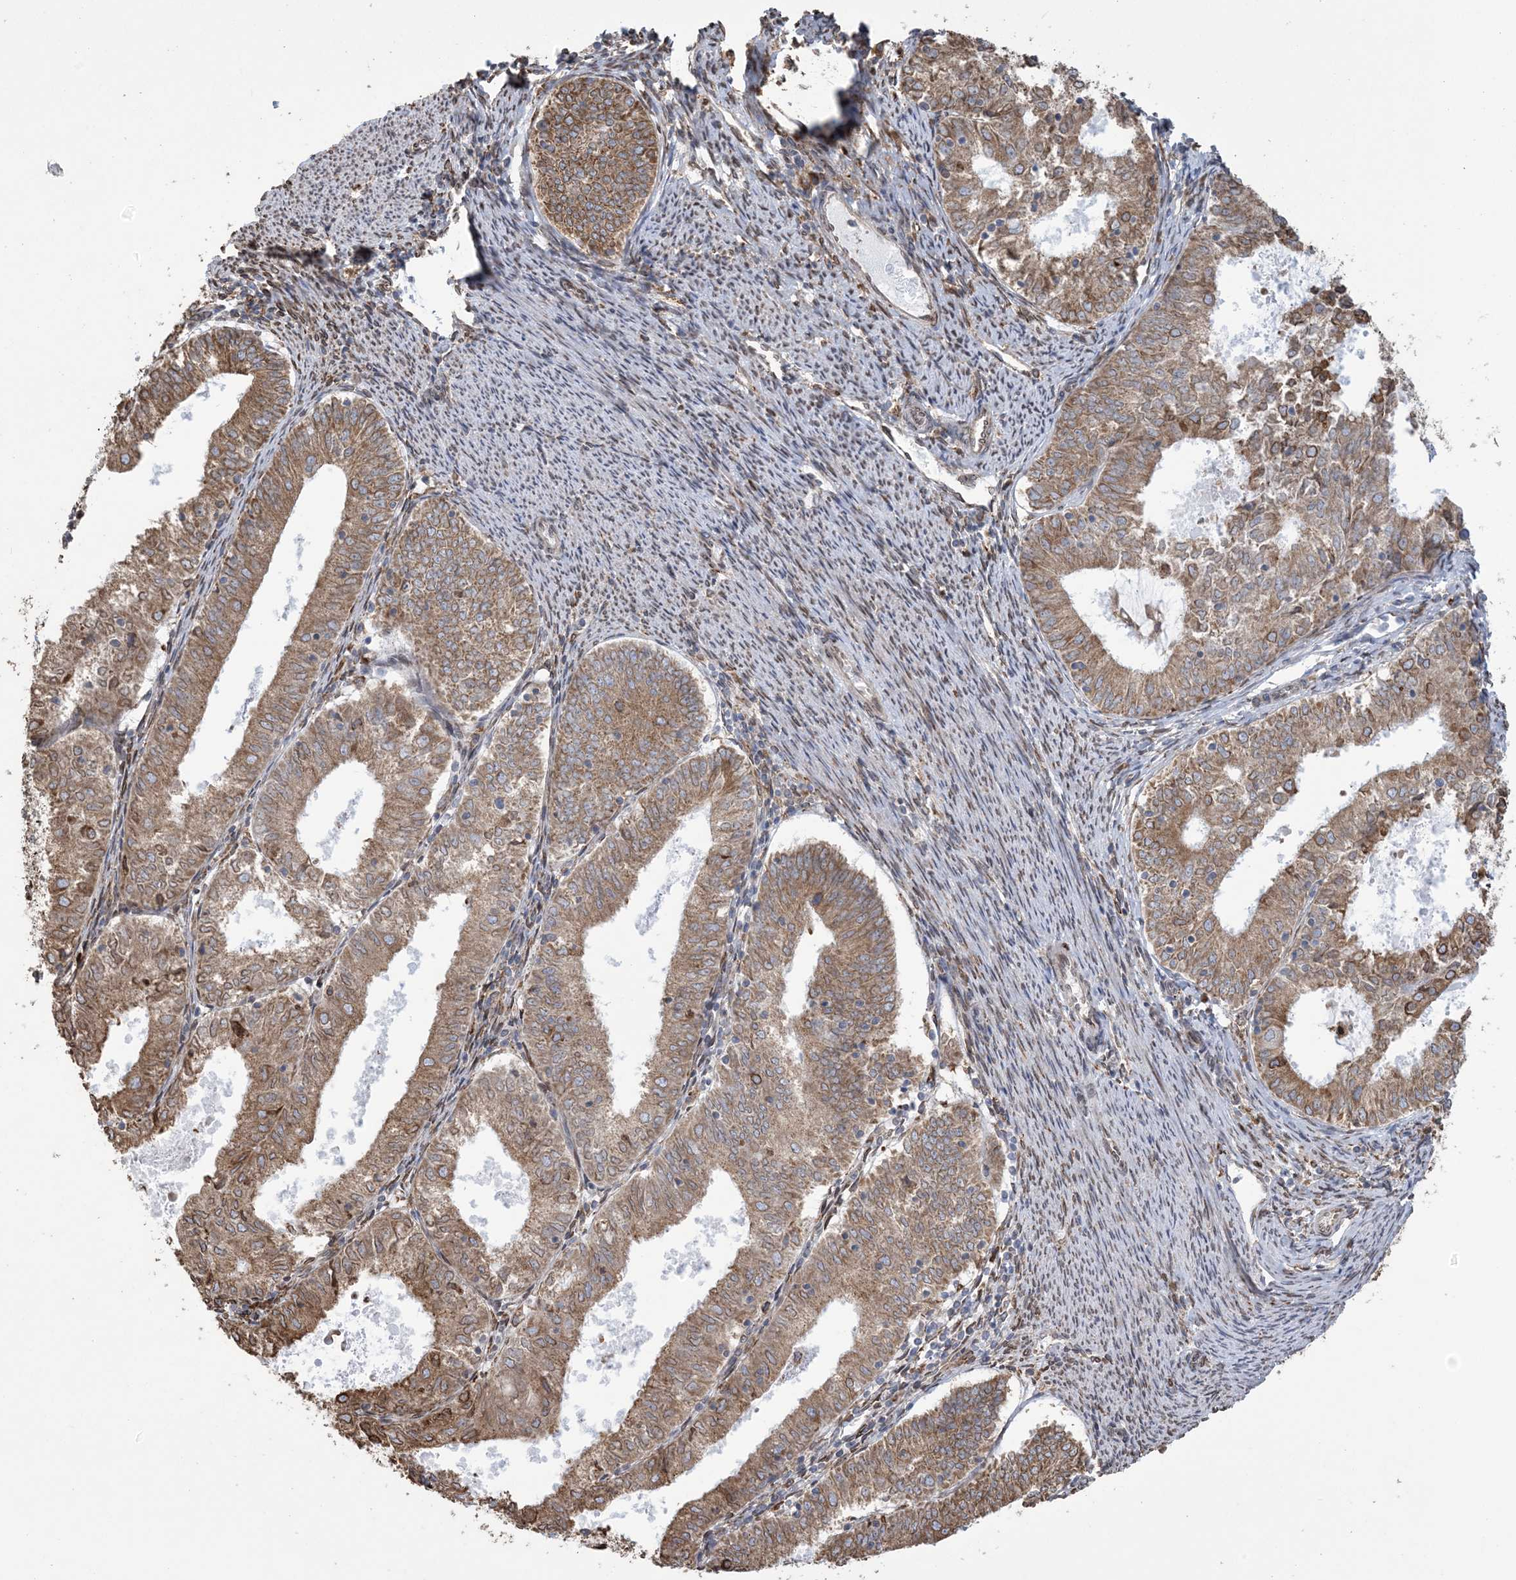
{"staining": {"intensity": "moderate", "quantity": ">75%", "location": "cytoplasmic/membranous"}, "tissue": "endometrial cancer", "cell_type": "Tumor cells", "image_type": "cancer", "snomed": [{"axis": "morphology", "description": "Adenocarcinoma, NOS"}, {"axis": "topography", "description": "Endometrium"}], "caption": "This micrograph displays endometrial cancer stained with immunohistochemistry to label a protein in brown. The cytoplasmic/membranous of tumor cells show moderate positivity for the protein. Nuclei are counter-stained blue.", "gene": "SHANK1", "patient": {"sex": "female", "age": 57}}